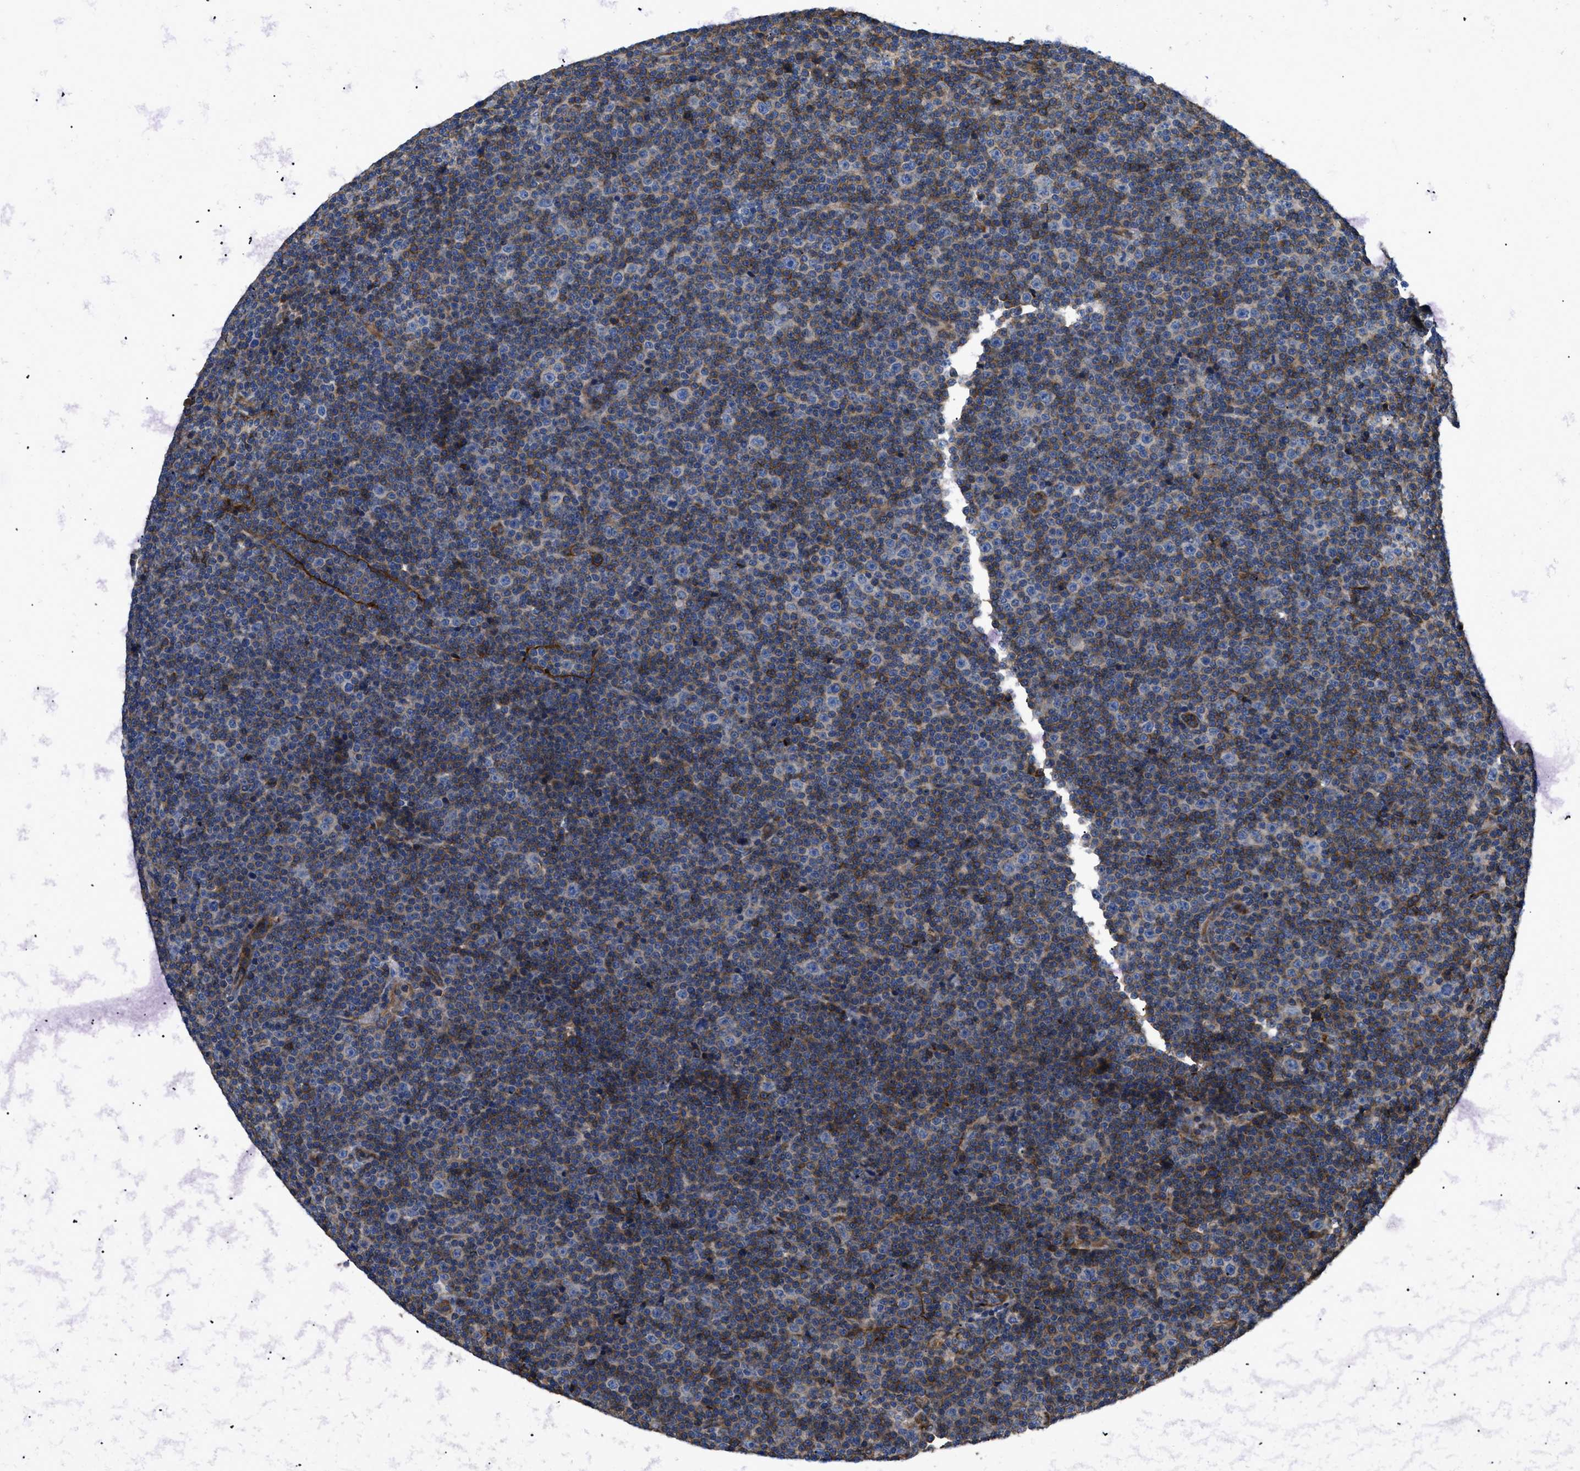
{"staining": {"intensity": "negative", "quantity": "none", "location": "none"}, "tissue": "lymphoma", "cell_type": "Tumor cells", "image_type": "cancer", "snomed": [{"axis": "morphology", "description": "Malignant lymphoma, non-Hodgkin's type, Low grade"}, {"axis": "topography", "description": "Lymph node"}], "caption": "Tumor cells are negative for brown protein staining in malignant lymphoma, non-Hodgkin's type (low-grade).", "gene": "NT5E", "patient": {"sex": "female", "age": 67}}